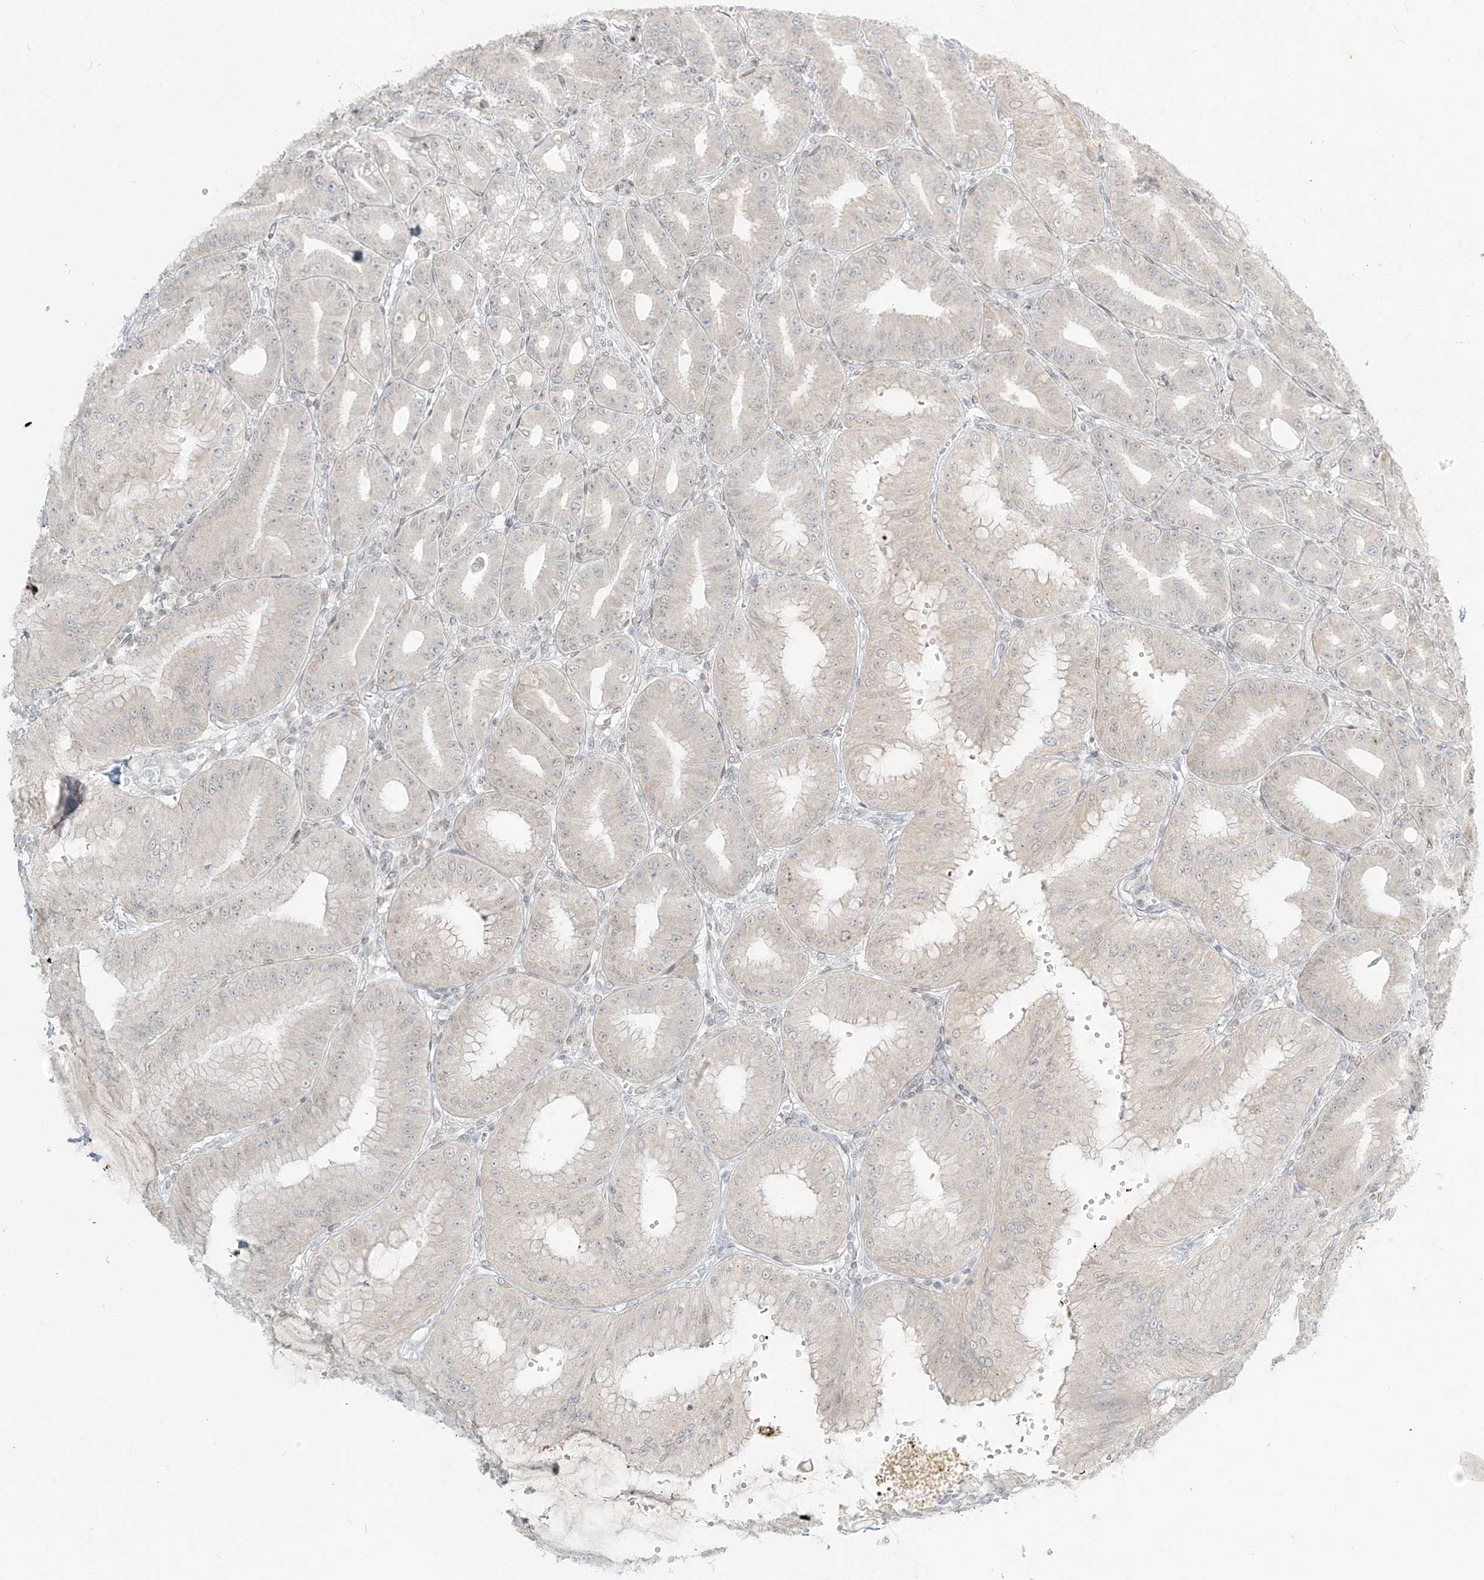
{"staining": {"intensity": "weak", "quantity": "25%-75%", "location": "cytoplasmic/membranous"}, "tissue": "stomach", "cell_type": "Glandular cells", "image_type": "normal", "snomed": [{"axis": "morphology", "description": "Normal tissue, NOS"}, {"axis": "topography", "description": "Stomach, lower"}], "caption": "Immunohistochemistry (IHC) (DAB (3,3'-diaminobenzidine)) staining of unremarkable human stomach shows weak cytoplasmic/membranous protein staining in about 25%-75% of glandular cells.", "gene": "OSBPL7", "patient": {"sex": "male", "age": 71}}